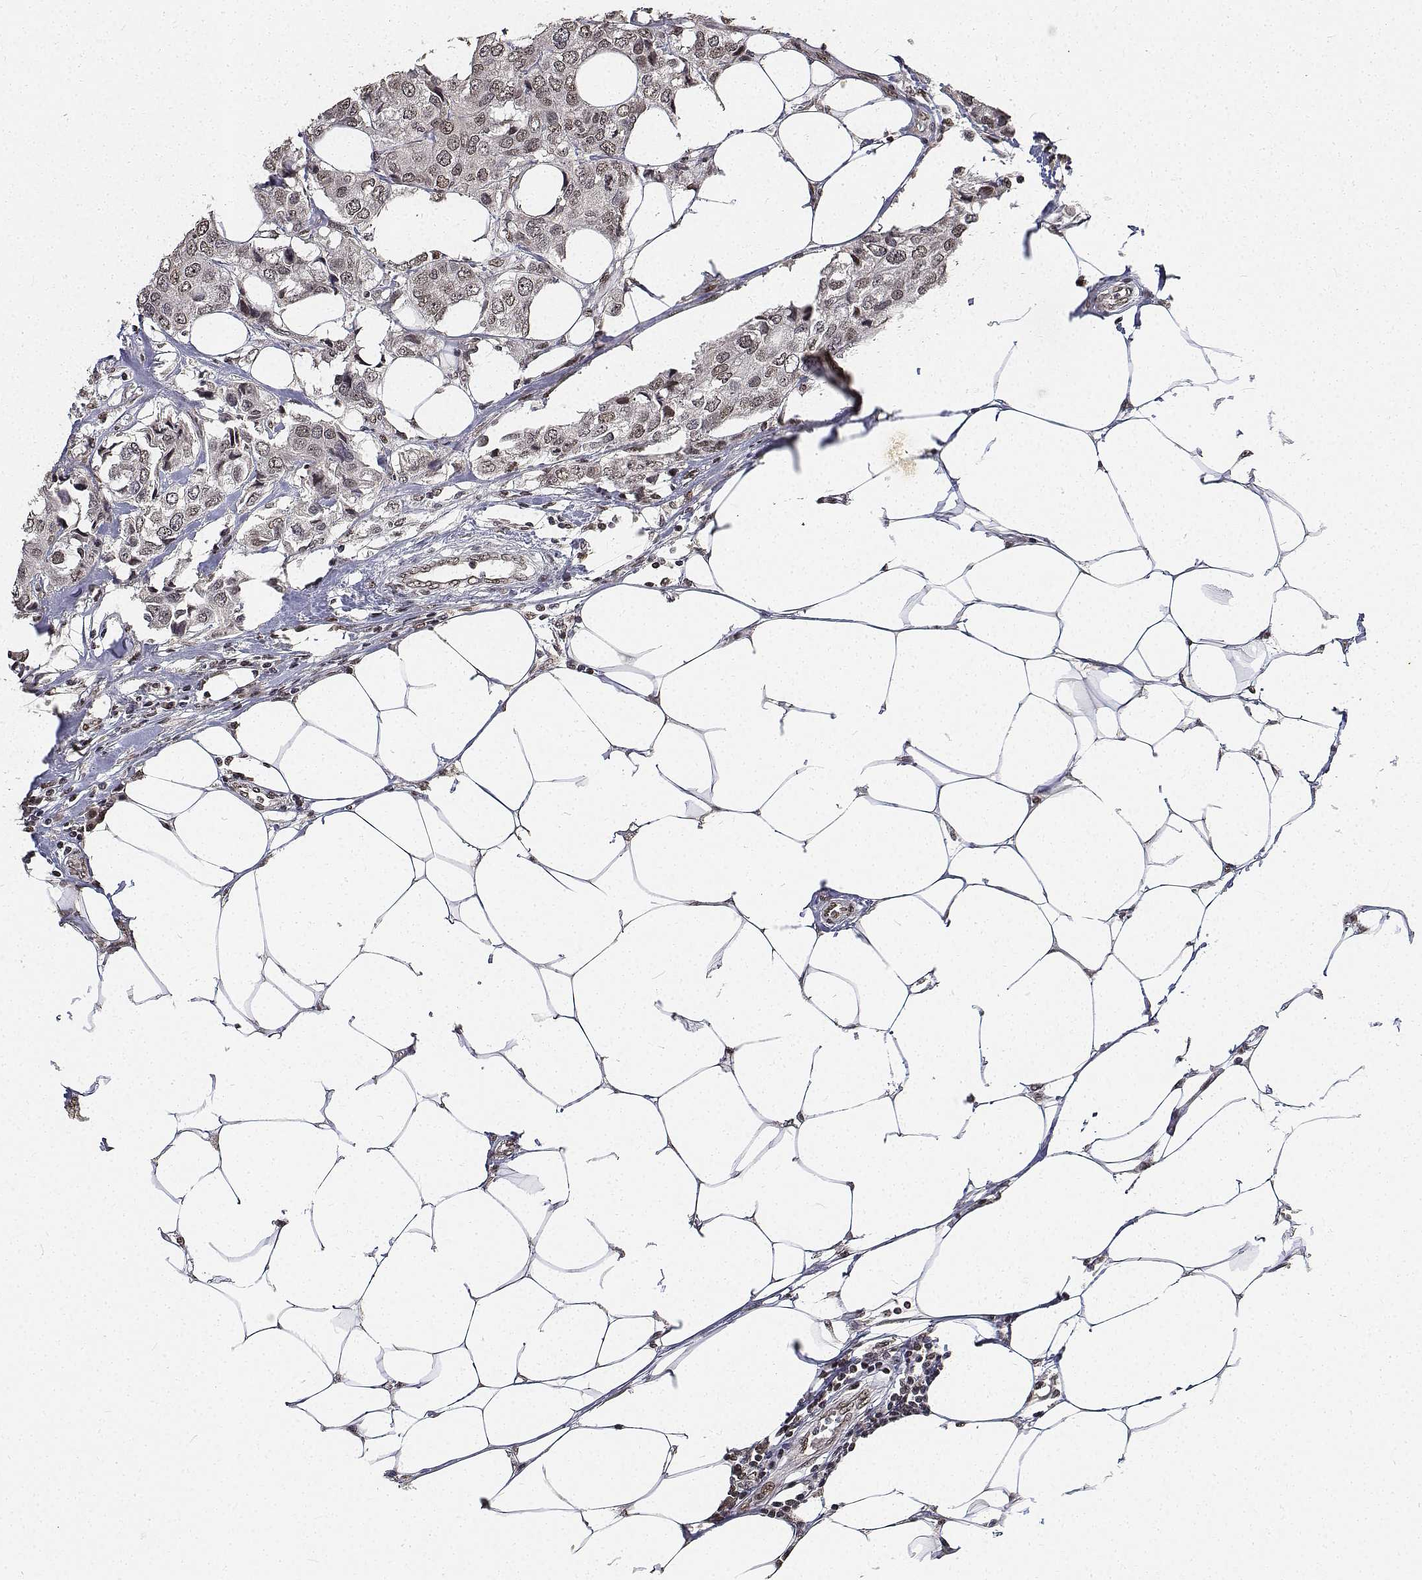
{"staining": {"intensity": "weak", "quantity": "<25%", "location": "nuclear"}, "tissue": "breast cancer", "cell_type": "Tumor cells", "image_type": "cancer", "snomed": [{"axis": "morphology", "description": "Duct carcinoma"}, {"axis": "topography", "description": "Breast"}], "caption": "High magnification brightfield microscopy of invasive ductal carcinoma (breast) stained with DAB (3,3'-diaminobenzidine) (brown) and counterstained with hematoxylin (blue): tumor cells show no significant positivity.", "gene": "ATRX", "patient": {"sex": "female", "age": 80}}